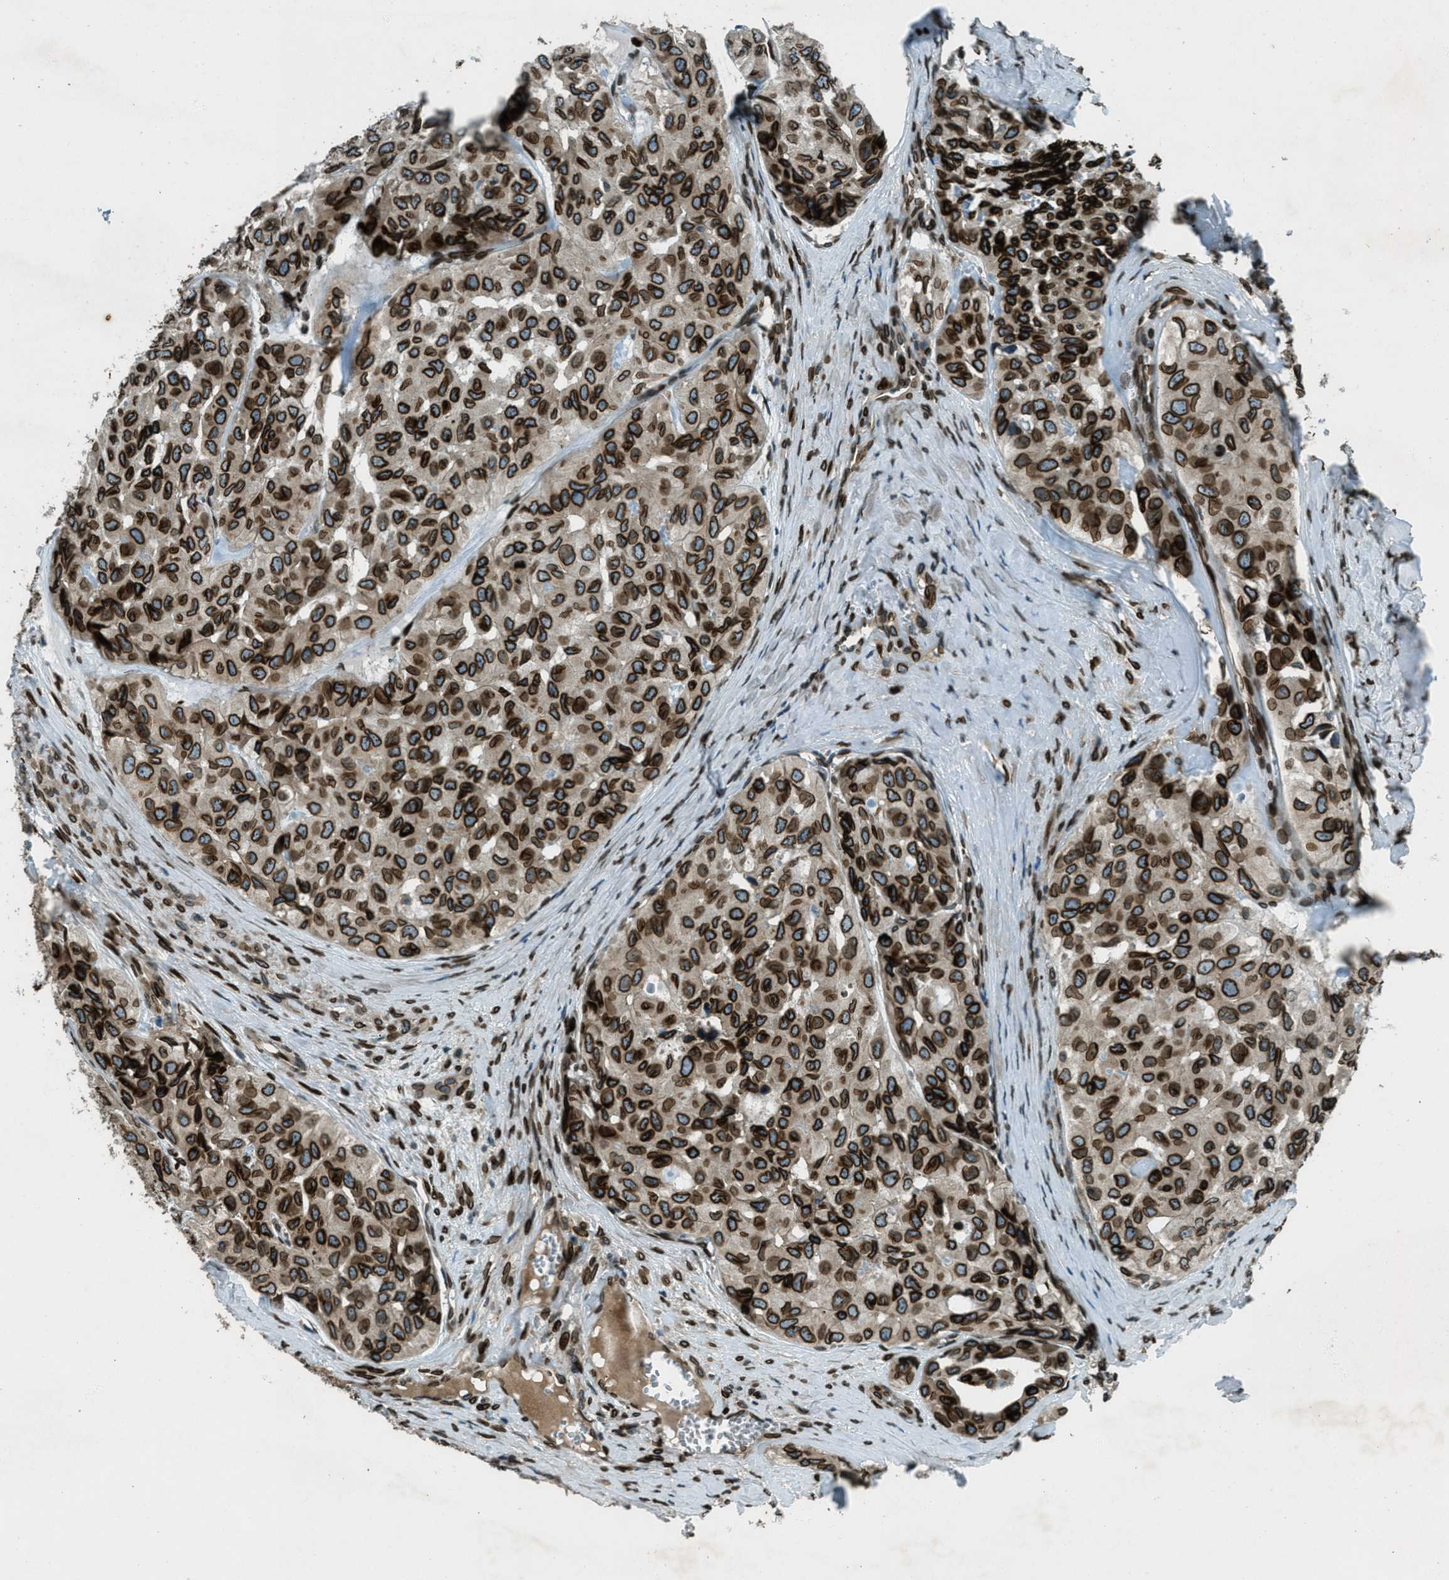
{"staining": {"intensity": "strong", "quantity": ">75%", "location": "cytoplasmic/membranous,nuclear"}, "tissue": "head and neck cancer", "cell_type": "Tumor cells", "image_type": "cancer", "snomed": [{"axis": "morphology", "description": "Adenocarcinoma, NOS"}, {"axis": "topography", "description": "Salivary gland, NOS"}, {"axis": "topography", "description": "Head-Neck"}], "caption": "There is high levels of strong cytoplasmic/membranous and nuclear staining in tumor cells of head and neck cancer (adenocarcinoma), as demonstrated by immunohistochemical staining (brown color).", "gene": "LEMD2", "patient": {"sex": "female", "age": 76}}